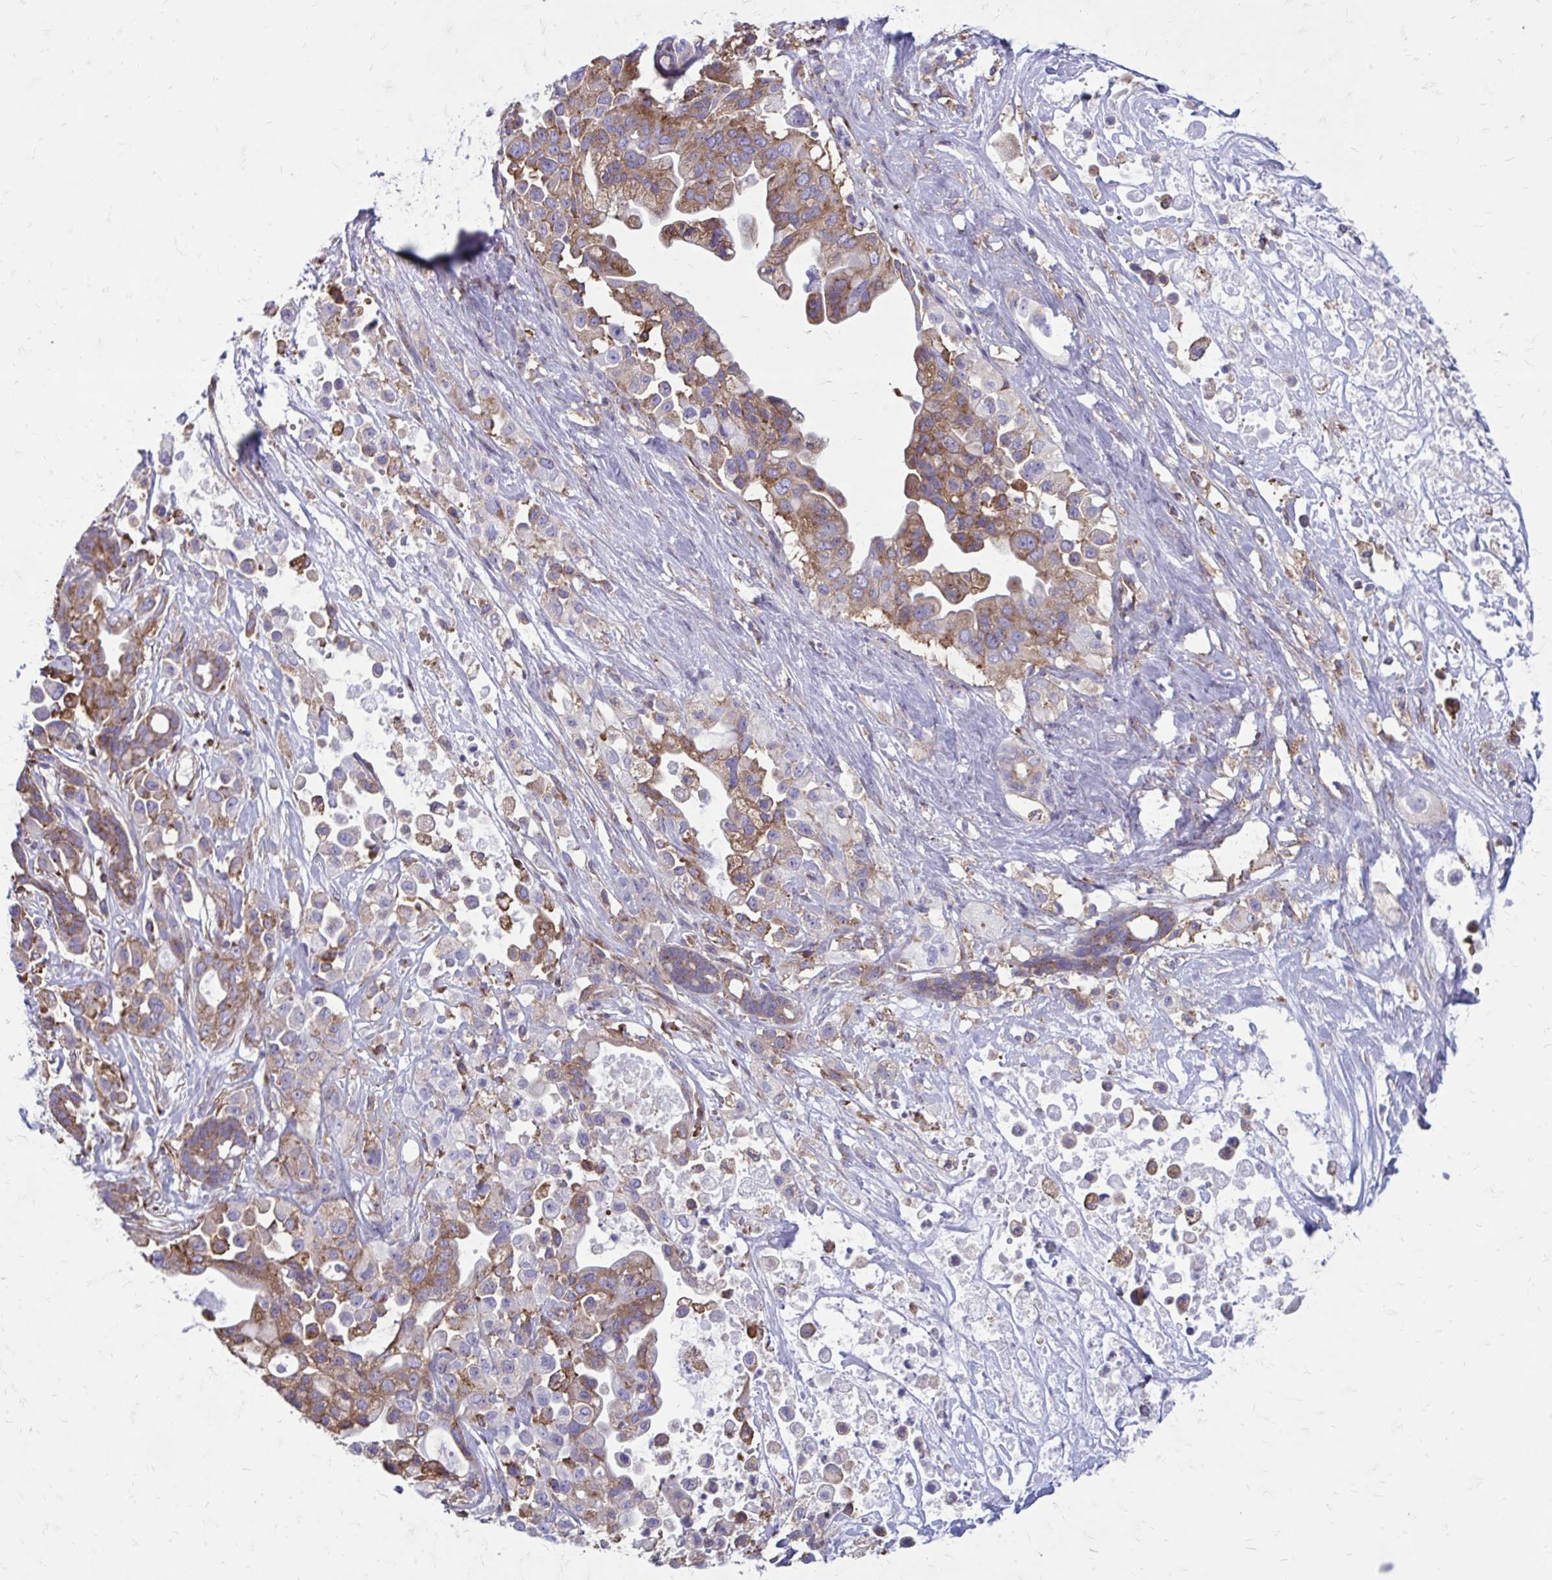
{"staining": {"intensity": "moderate", "quantity": ">75%", "location": "cytoplasmic/membranous"}, "tissue": "pancreatic cancer", "cell_type": "Tumor cells", "image_type": "cancer", "snomed": [{"axis": "morphology", "description": "Adenocarcinoma, NOS"}, {"axis": "topography", "description": "Pancreas"}], "caption": "Immunohistochemical staining of pancreatic cancer reveals moderate cytoplasmic/membranous protein staining in about >75% of tumor cells. The protein is shown in brown color, while the nuclei are stained blue.", "gene": "CLTA", "patient": {"sex": "male", "age": 44}}